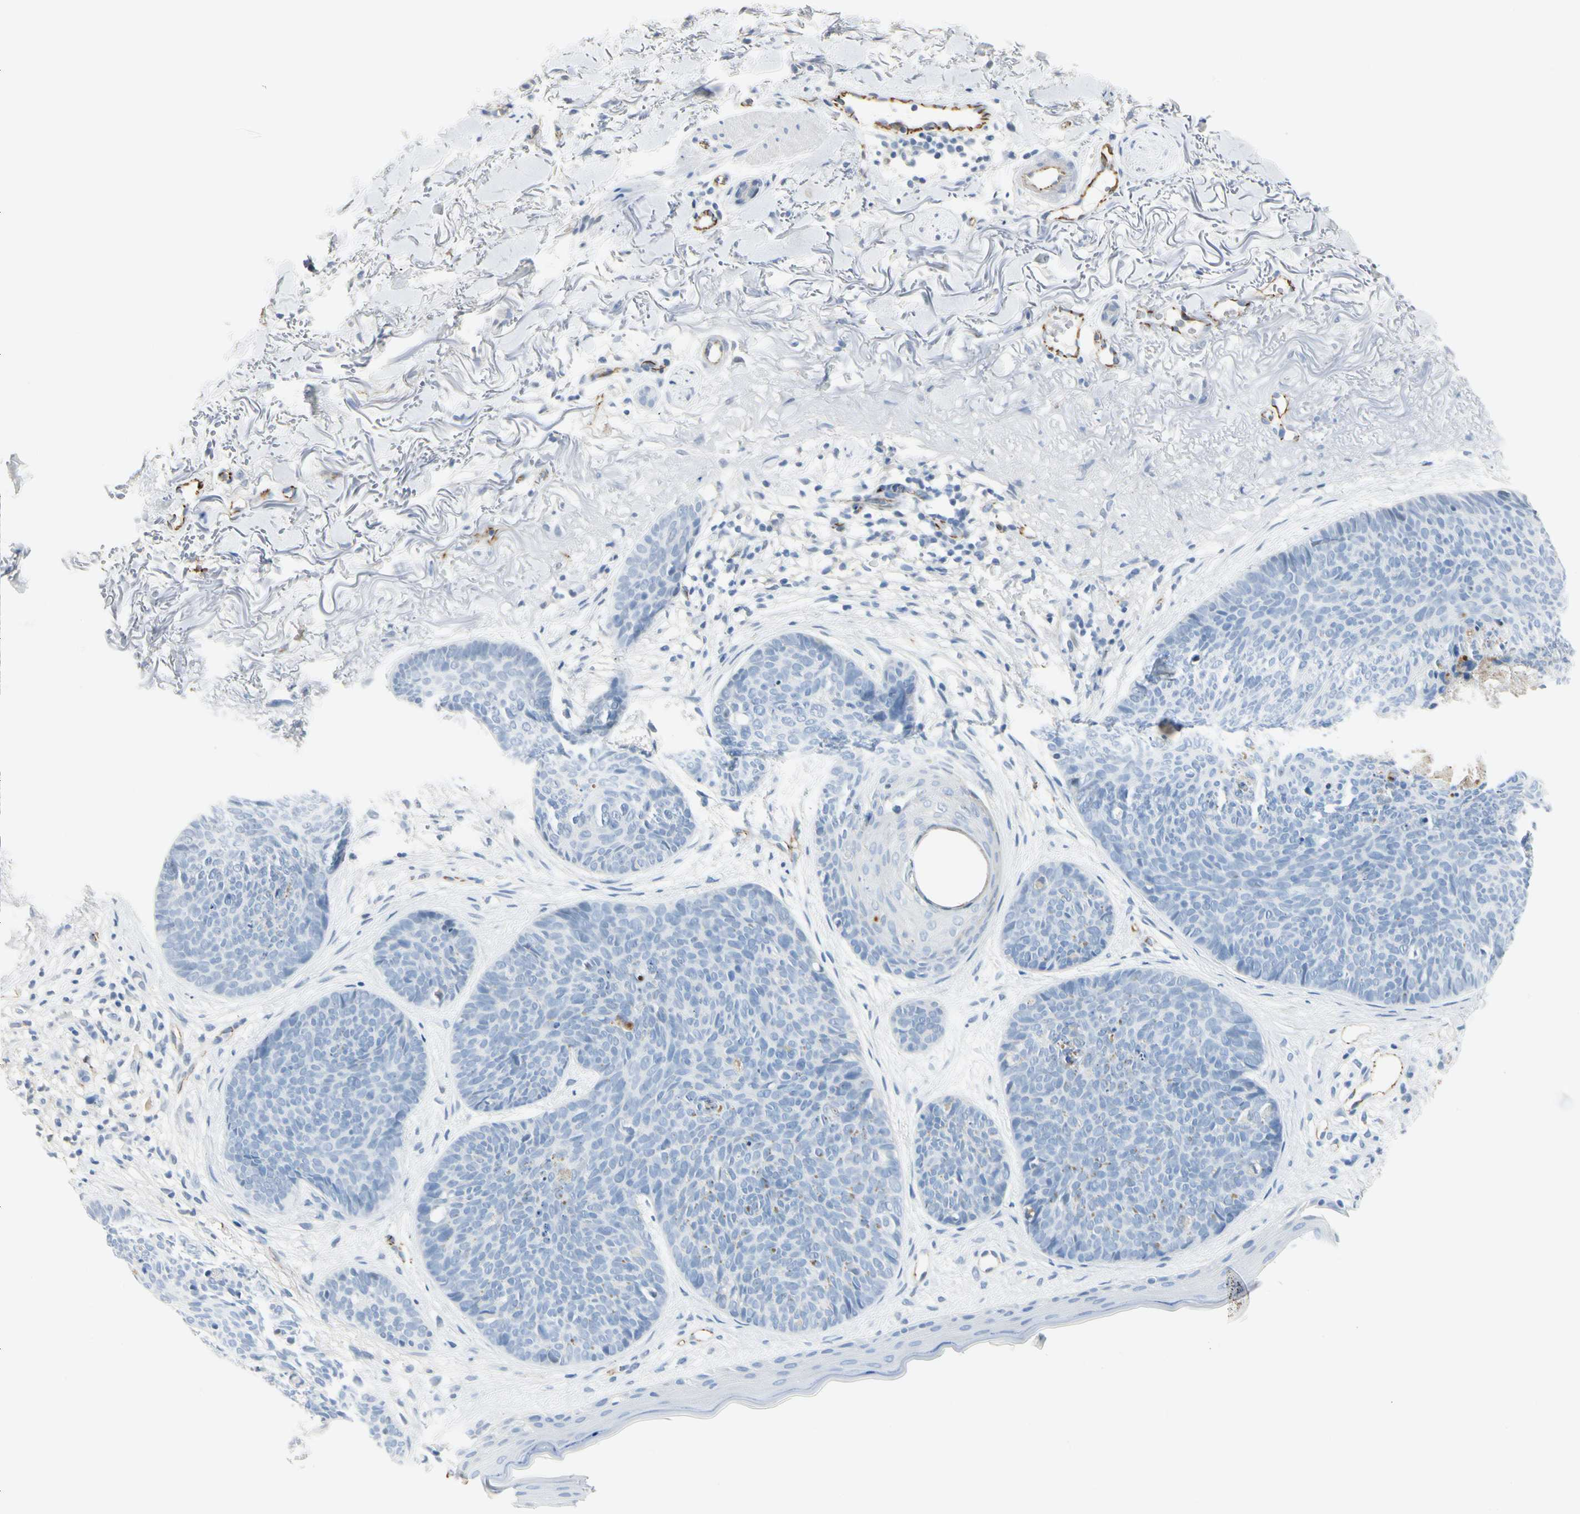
{"staining": {"intensity": "negative", "quantity": "none", "location": "none"}, "tissue": "skin cancer", "cell_type": "Tumor cells", "image_type": "cancer", "snomed": [{"axis": "morphology", "description": "Normal tissue, NOS"}, {"axis": "morphology", "description": "Basal cell carcinoma"}, {"axis": "topography", "description": "Skin"}], "caption": "IHC of human basal cell carcinoma (skin) demonstrates no staining in tumor cells. (DAB IHC, high magnification).", "gene": "VPS9D1", "patient": {"sex": "female", "age": 70}}